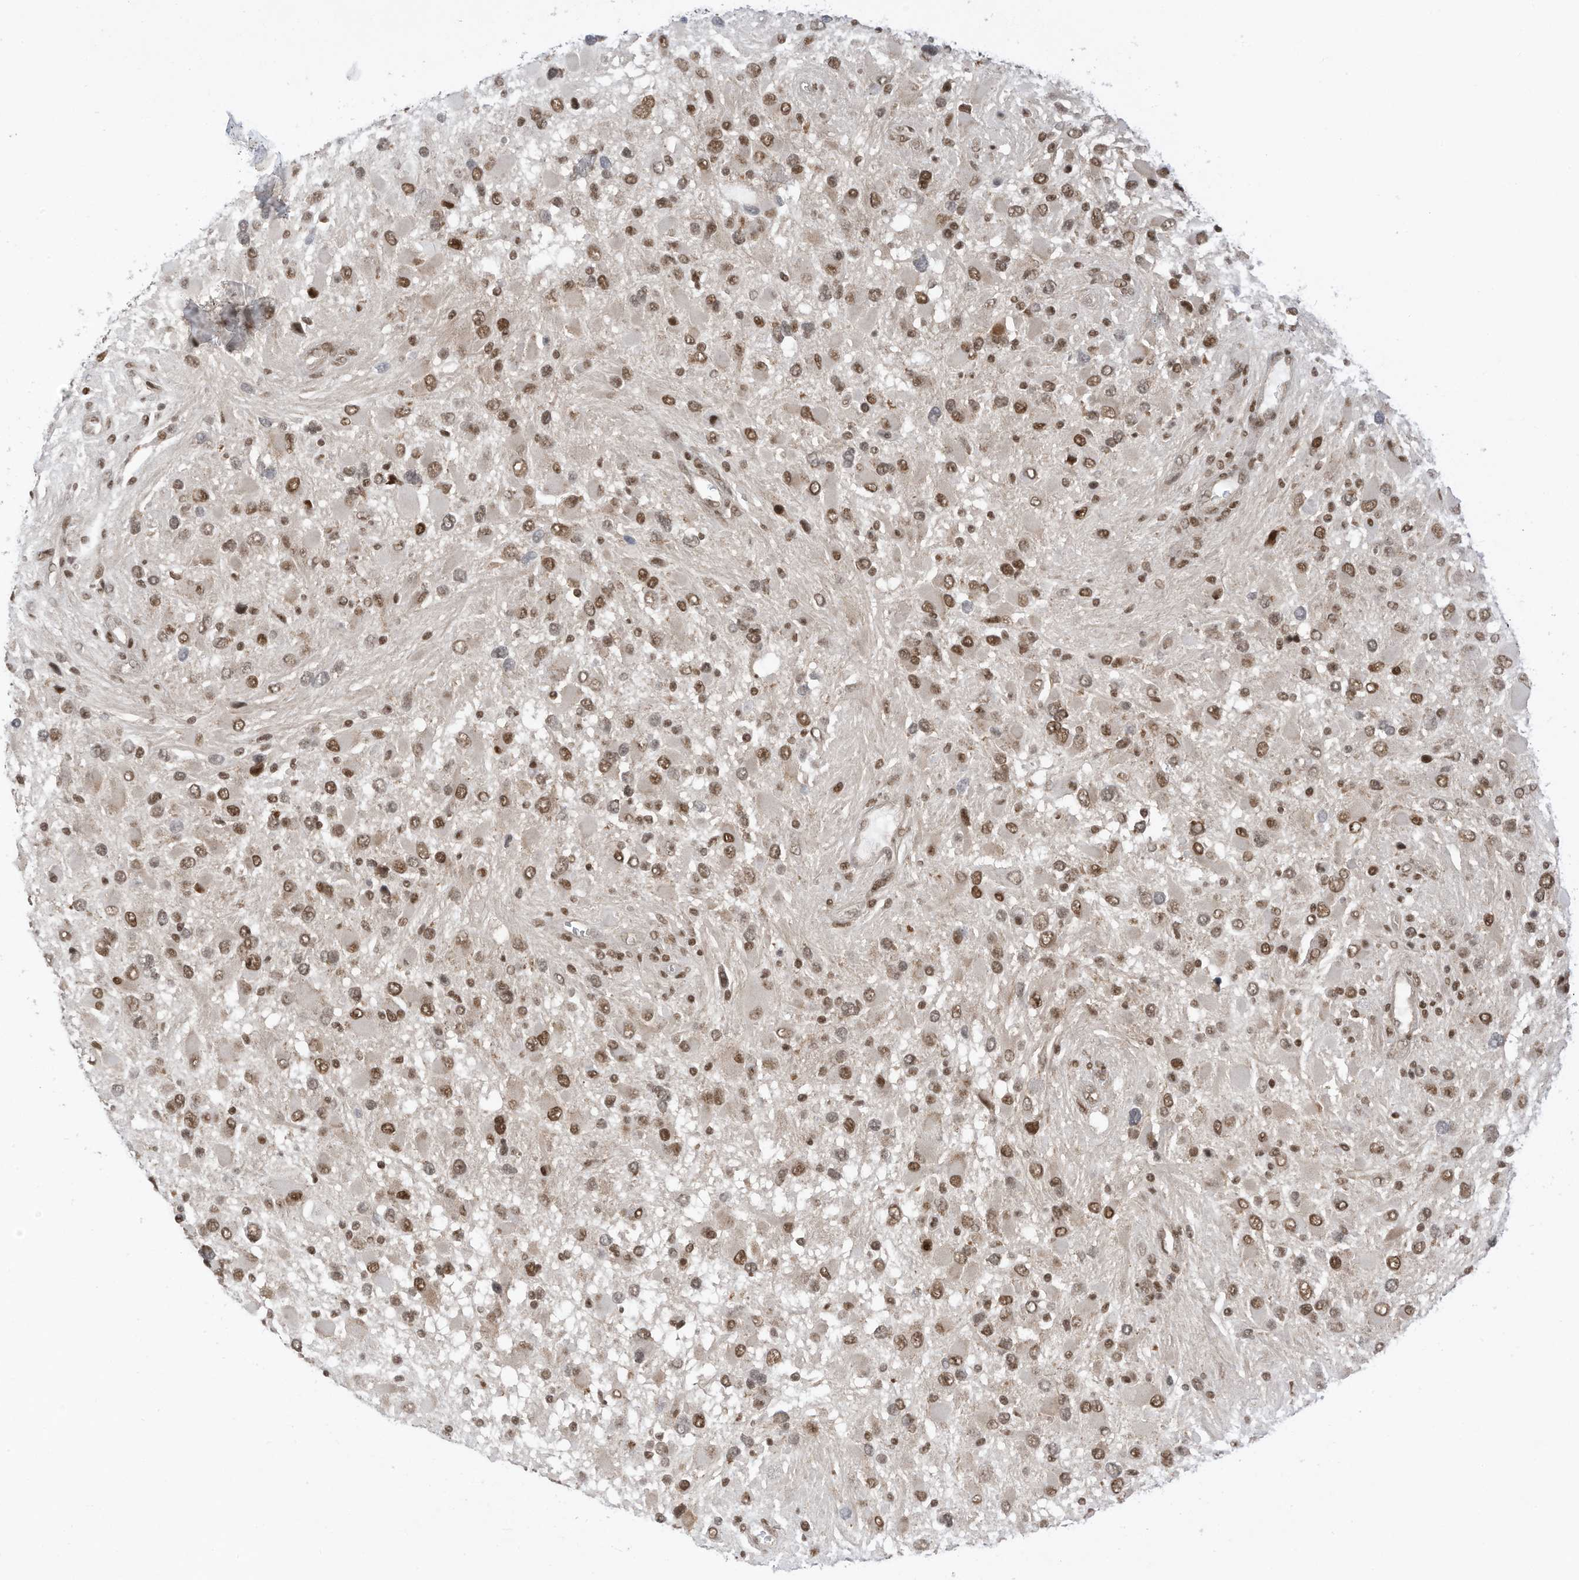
{"staining": {"intensity": "moderate", "quantity": ">75%", "location": "nuclear"}, "tissue": "glioma", "cell_type": "Tumor cells", "image_type": "cancer", "snomed": [{"axis": "morphology", "description": "Glioma, malignant, High grade"}, {"axis": "topography", "description": "Brain"}], "caption": "A high-resolution image shows immunohistochemistry (IHC) staining of glioma, which displays moderate nuclear positivity in about >75% of tumor cells.", "gene": "AURKAIP1", "patient": {"sex": "male", "age": 53}}